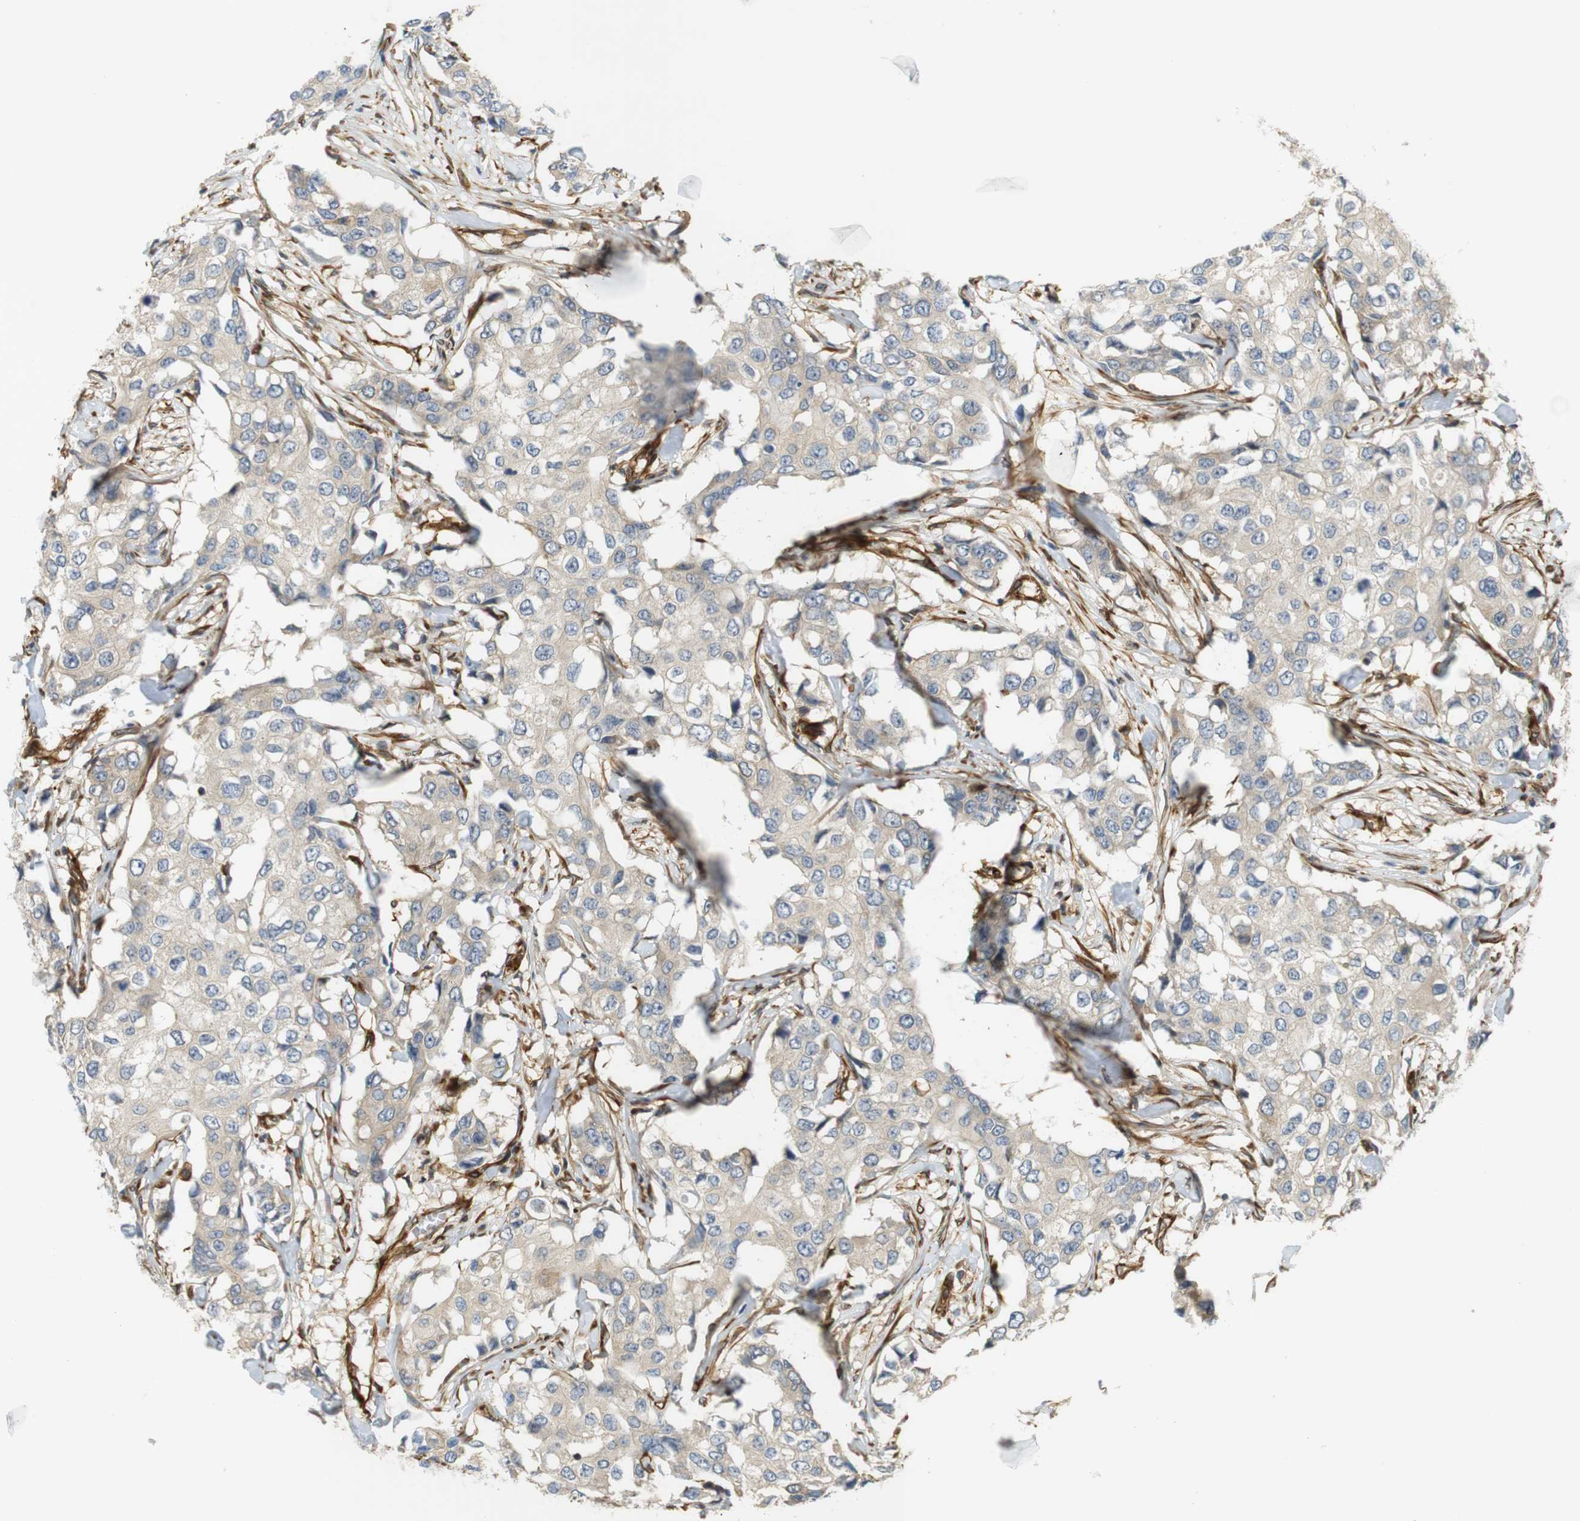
{"staining": {"intensity": "weak", "quantity": ">75%", "location": "cytoplasmic/membranous"}, "tissue": "breast cancer", "cell_type": "Tumor cells", "image_type": "cancer", "snomed": [{"axis": "morphology", "description": "Duct carcinoma"}, {"axis": "topography", "description": "Breast"}], "caption": "Immunohistochemistry (IHC) of human breast invasive ductal carcinoma reveals low levels of weak cytoplasmic/membranous expression in about >75% of tumor cells.", "gene": "CYTH3", "patient": {"sex": "female", "age": 27}}